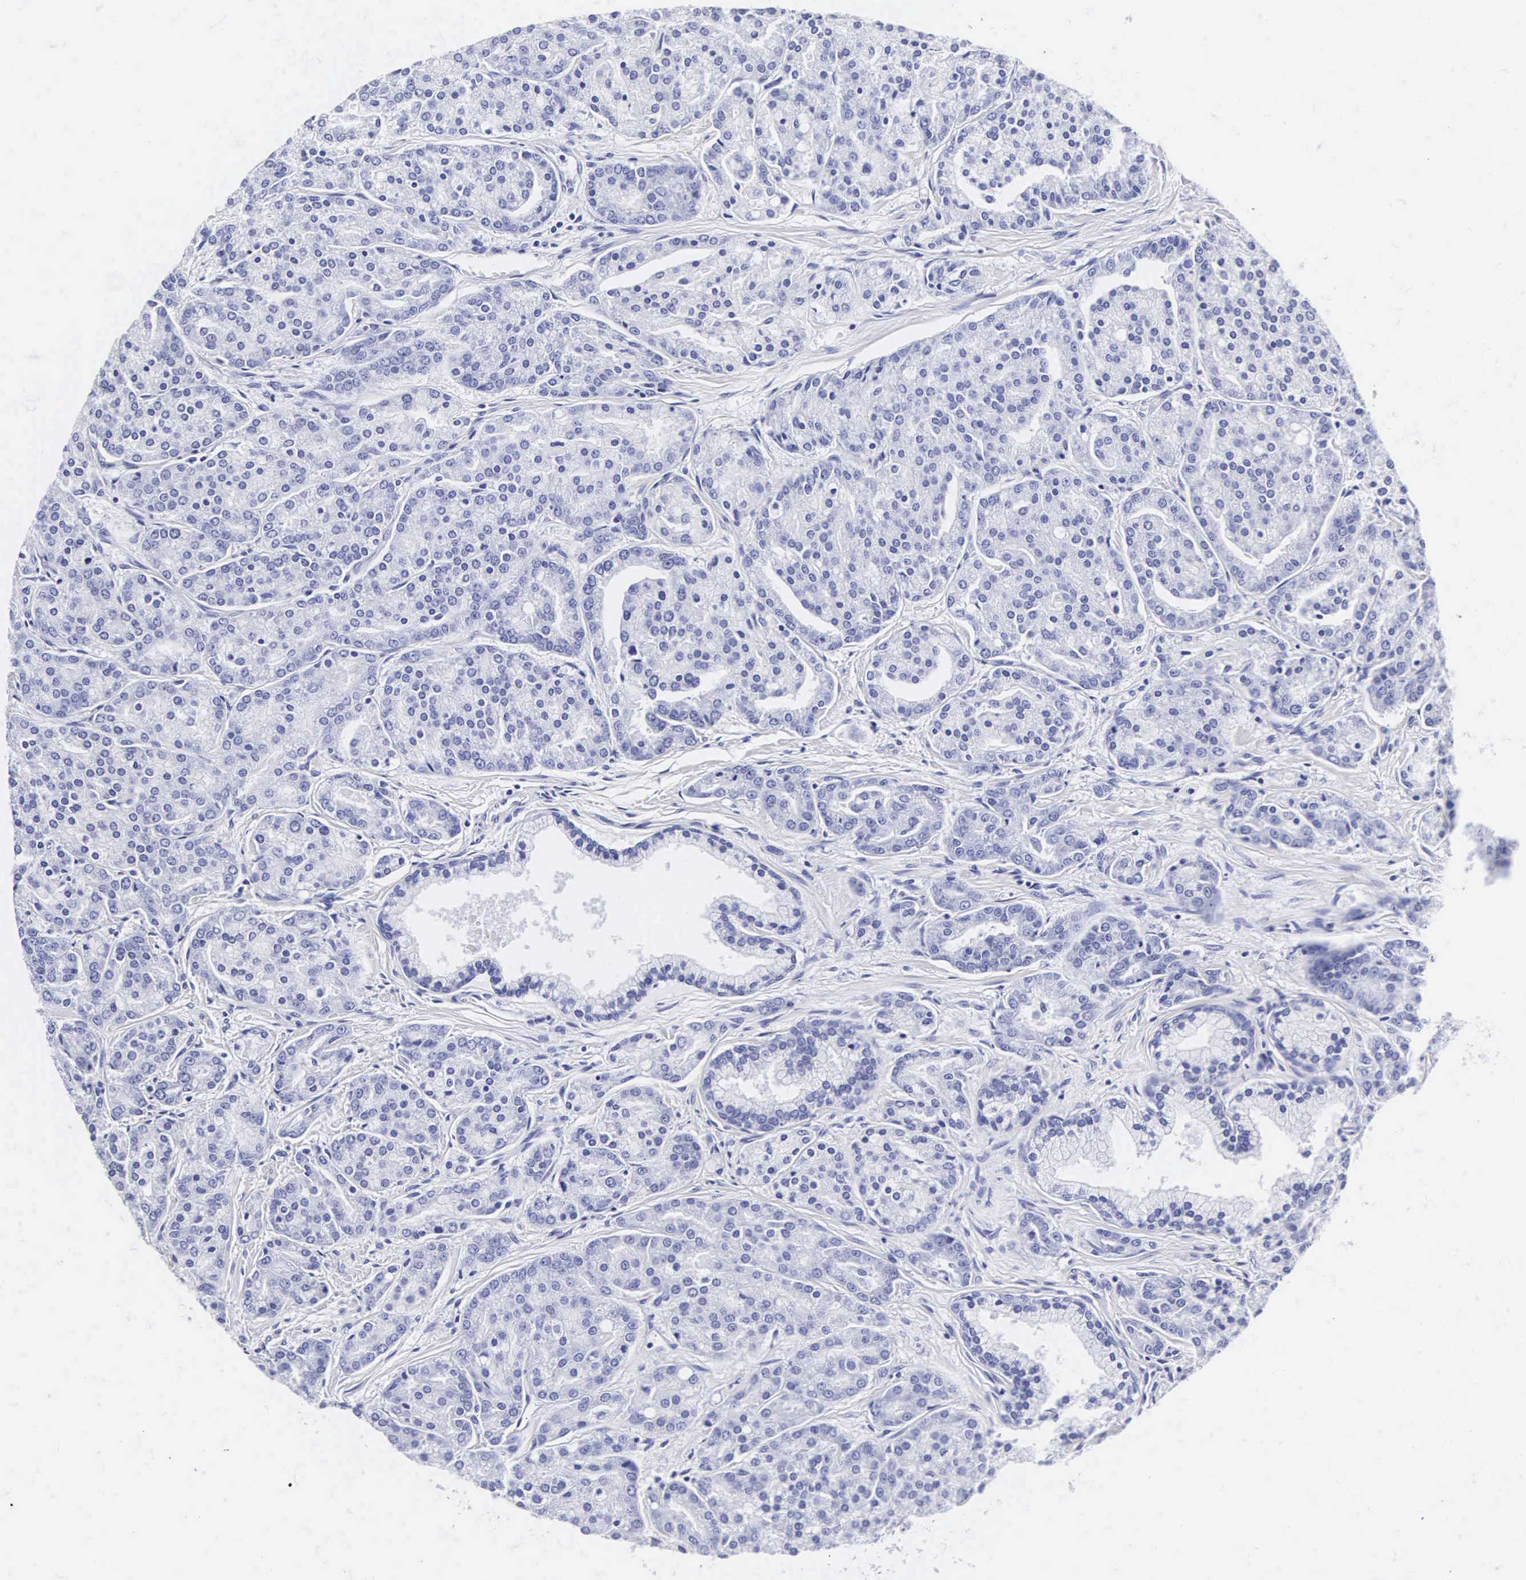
{"staining": {"intensity": "negative", "quantity": "none", "location": "none"}, "tissue": "prostate cancer", "cell_type": "Tumor cells", "image_type": "cancer", "snomed": [{"axis": "morphology", "description": "Adenocarcinoma, High grade"}, {"axis": "topography", "description": "Prostate"}], "caption": "Photomicrograph shows no significant protein staining in tumor cells of prostate cancer (high-grade adenocarcinoma).", "gene": "INS", "patient": {"sex": "male", "age": 64}}